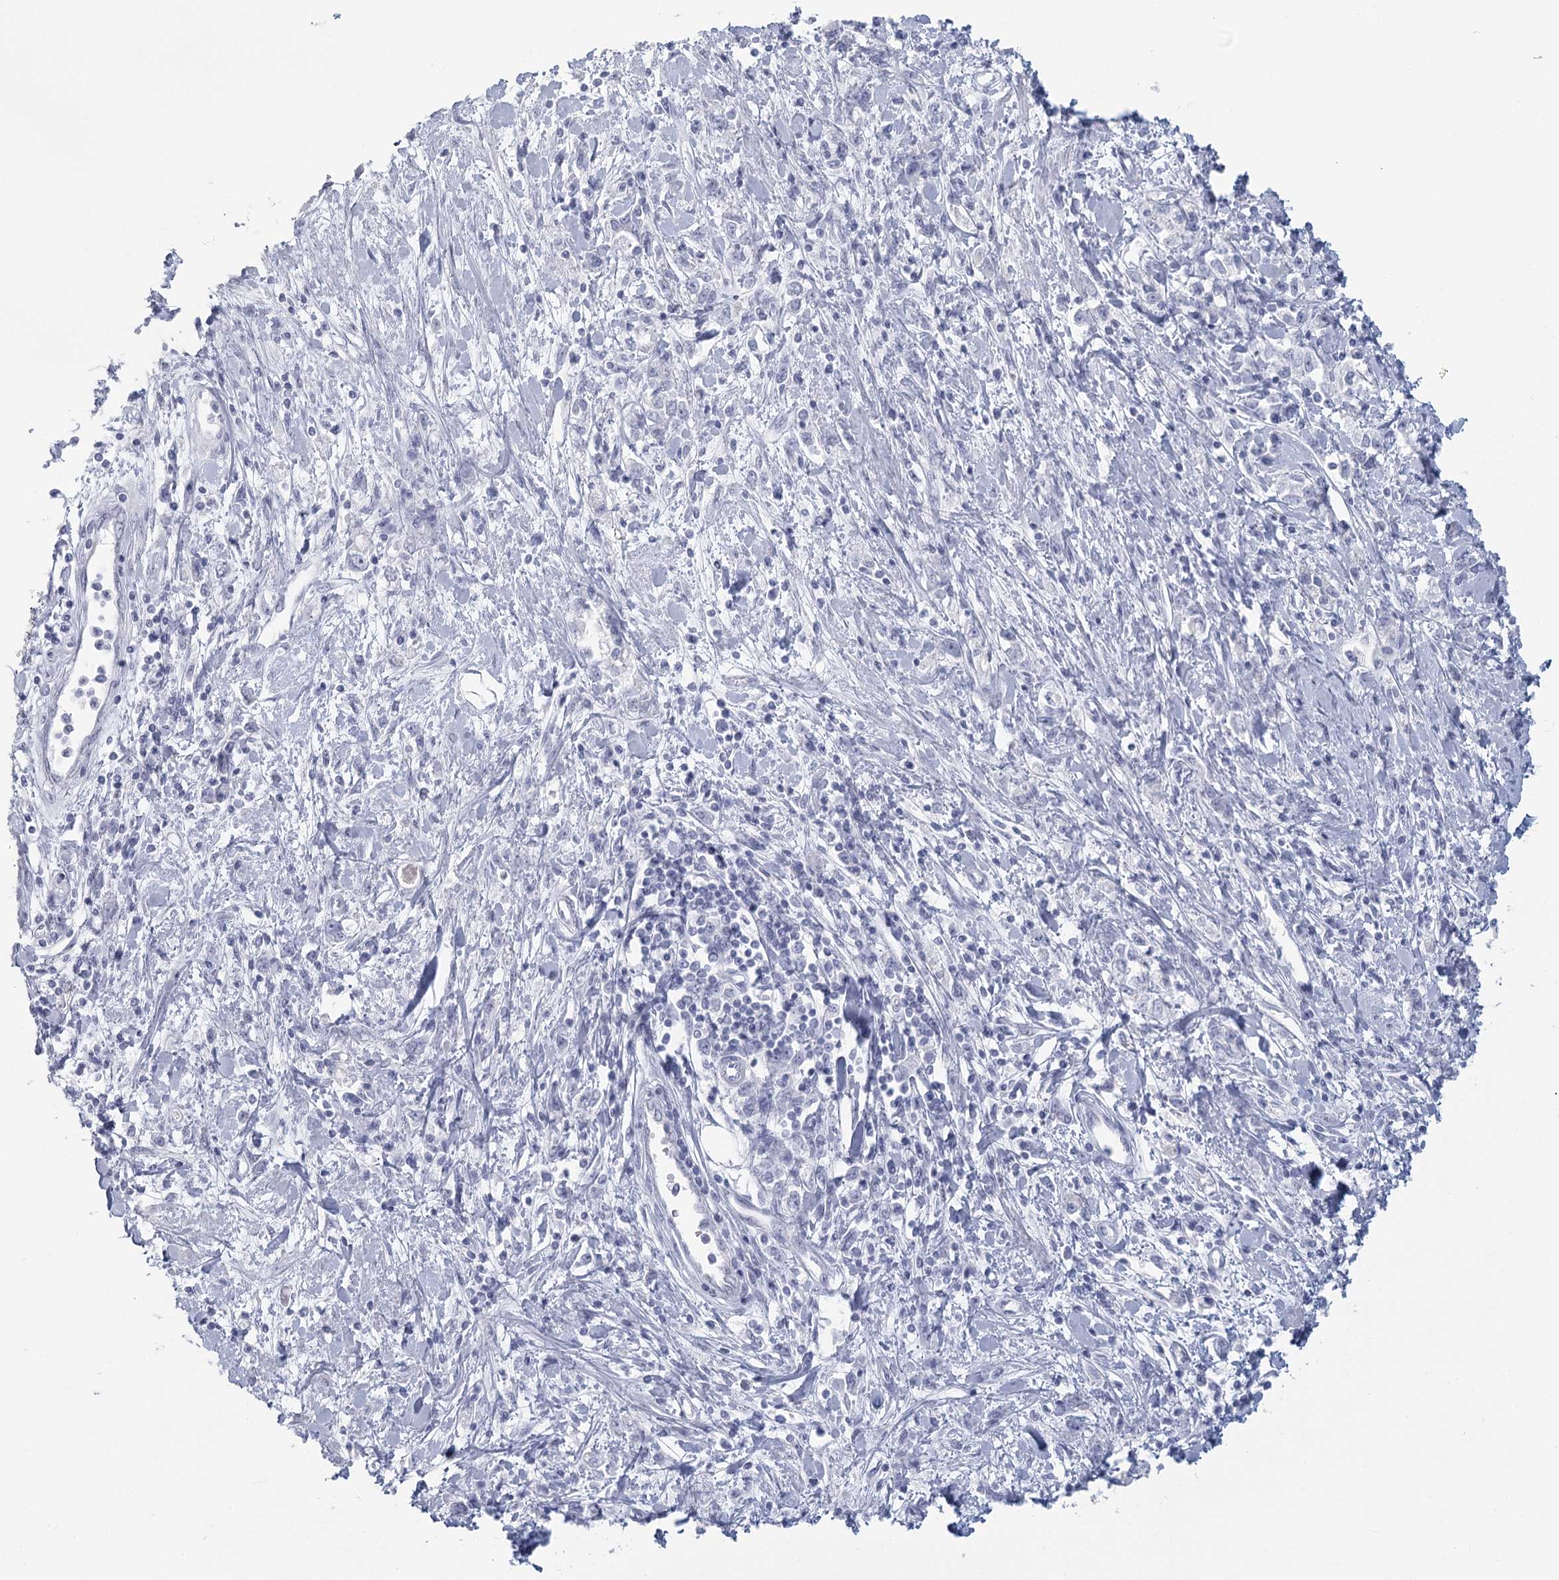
{"staining": {"intensity": "negative", "quantity": "none", "location": "none"}, "tissue": "stomach cancer", "cell_type": "Tumor cells", "image_type": "cancer", "snomed": [{"axis": "morphology", "description": "Adenocarcinoma, NOS"}, {"axis": "topography", "description": "Stomach"}], "caption": "Immunohistochemical staining of stomach adenocarcinoma demonstrates no significant positivity in tumor cells.", "gene": "WNT8B", "patient": {"sex": "female", "age": 76}}